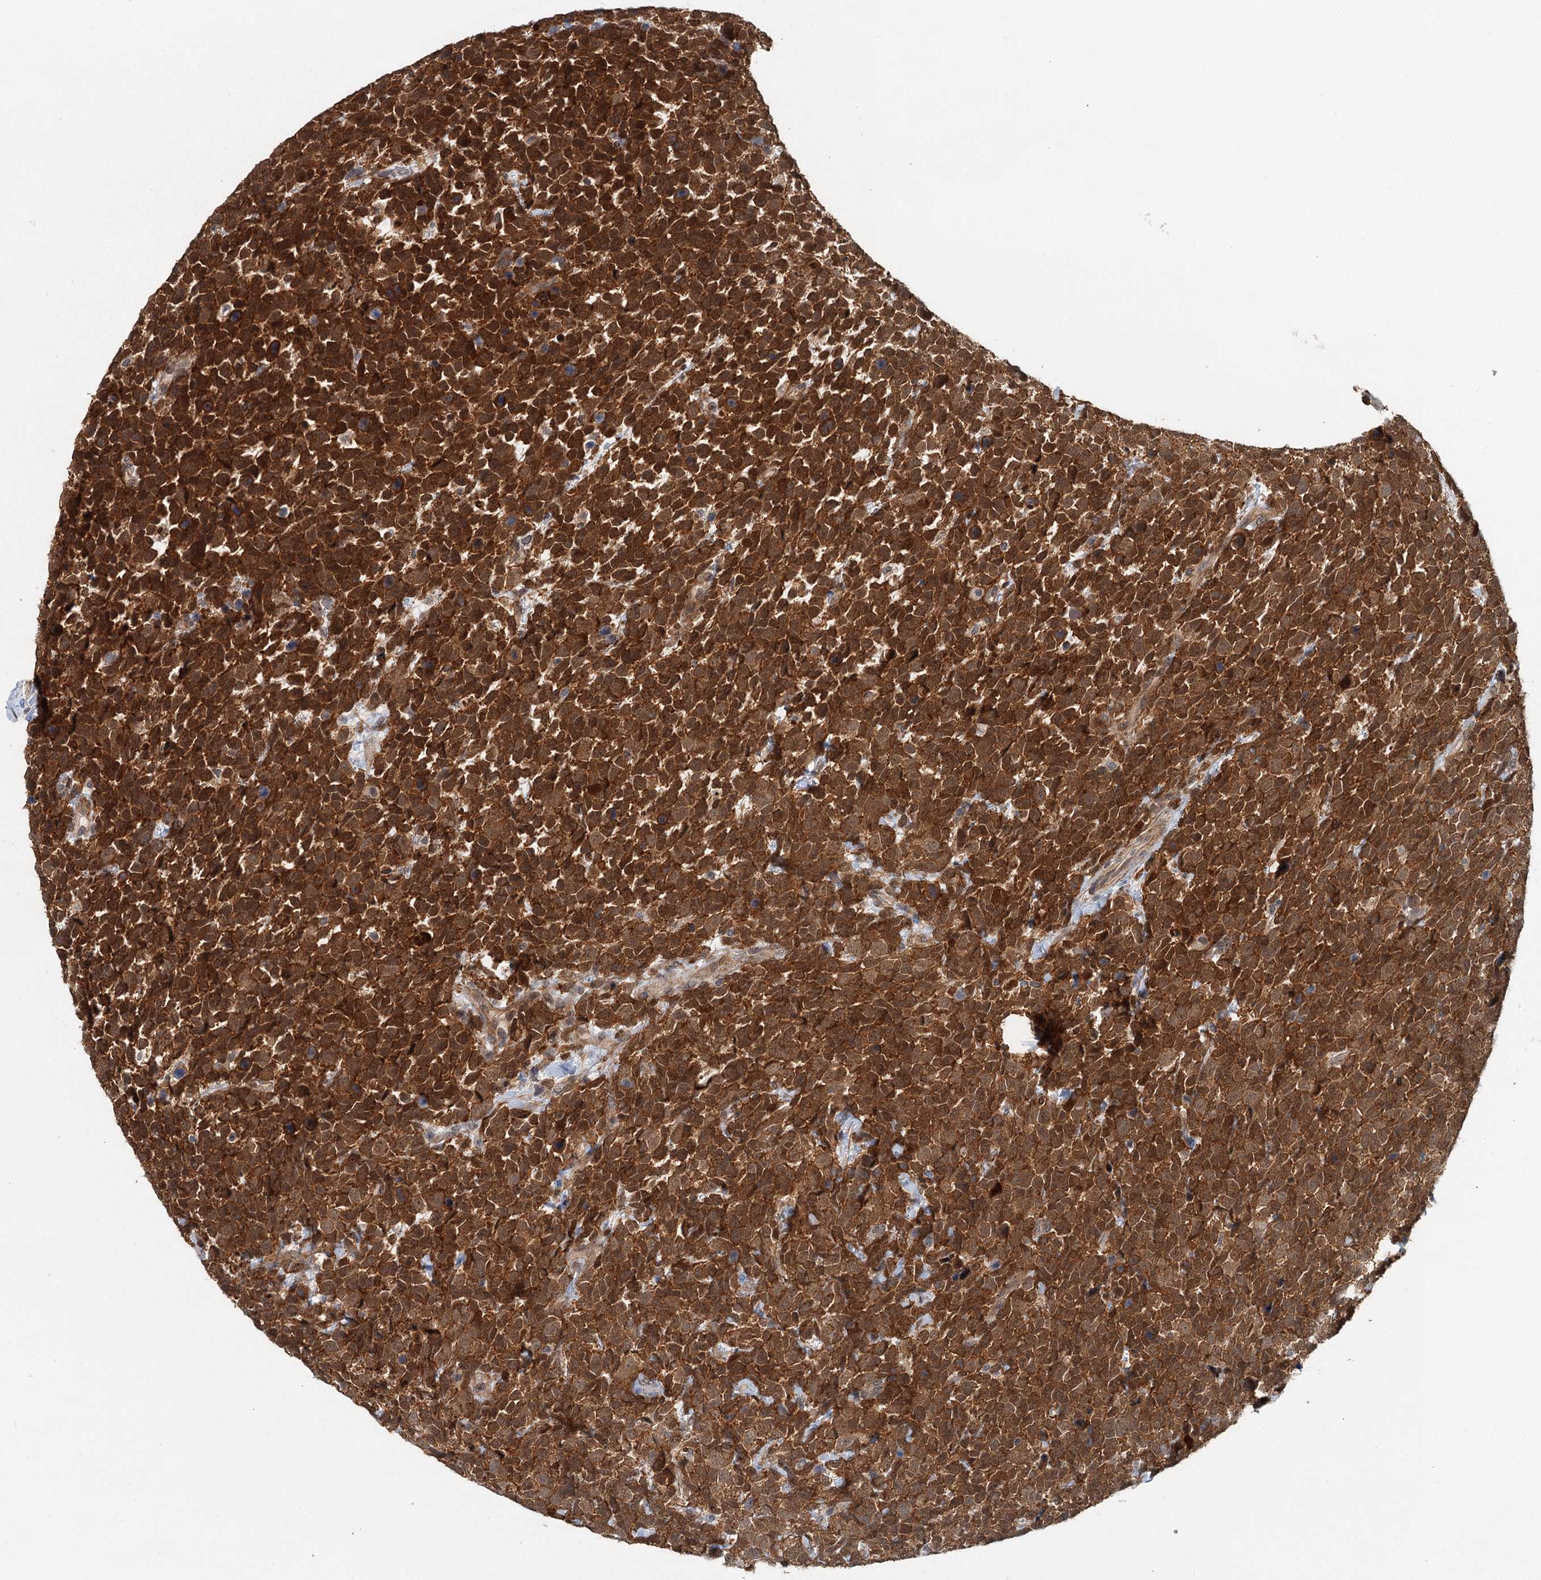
{"staining": {"intensity": "strong", "quantity": ">75%", "location": "cytoplasmic/membranous,nuclear"}, "tissue": "urothelial cancer", "cell_type": "Tumor cells", "image_type": "cancer", "snomed": [{"axis": "morphology", "description": "Urothelial carcinoma, High grade"}, {"axis": "topography", "description": "Urinary bladder"}], "caption": "Approximately >75% of tumor cells in urothelial carcinoma (high-grade) show strong cytoplasmic/membranous and nuclear protein staining as visualized by brown immunohistochemical staining.", "gene": "TAS2R42", "patient": {"sex": "female", "age": 82}}